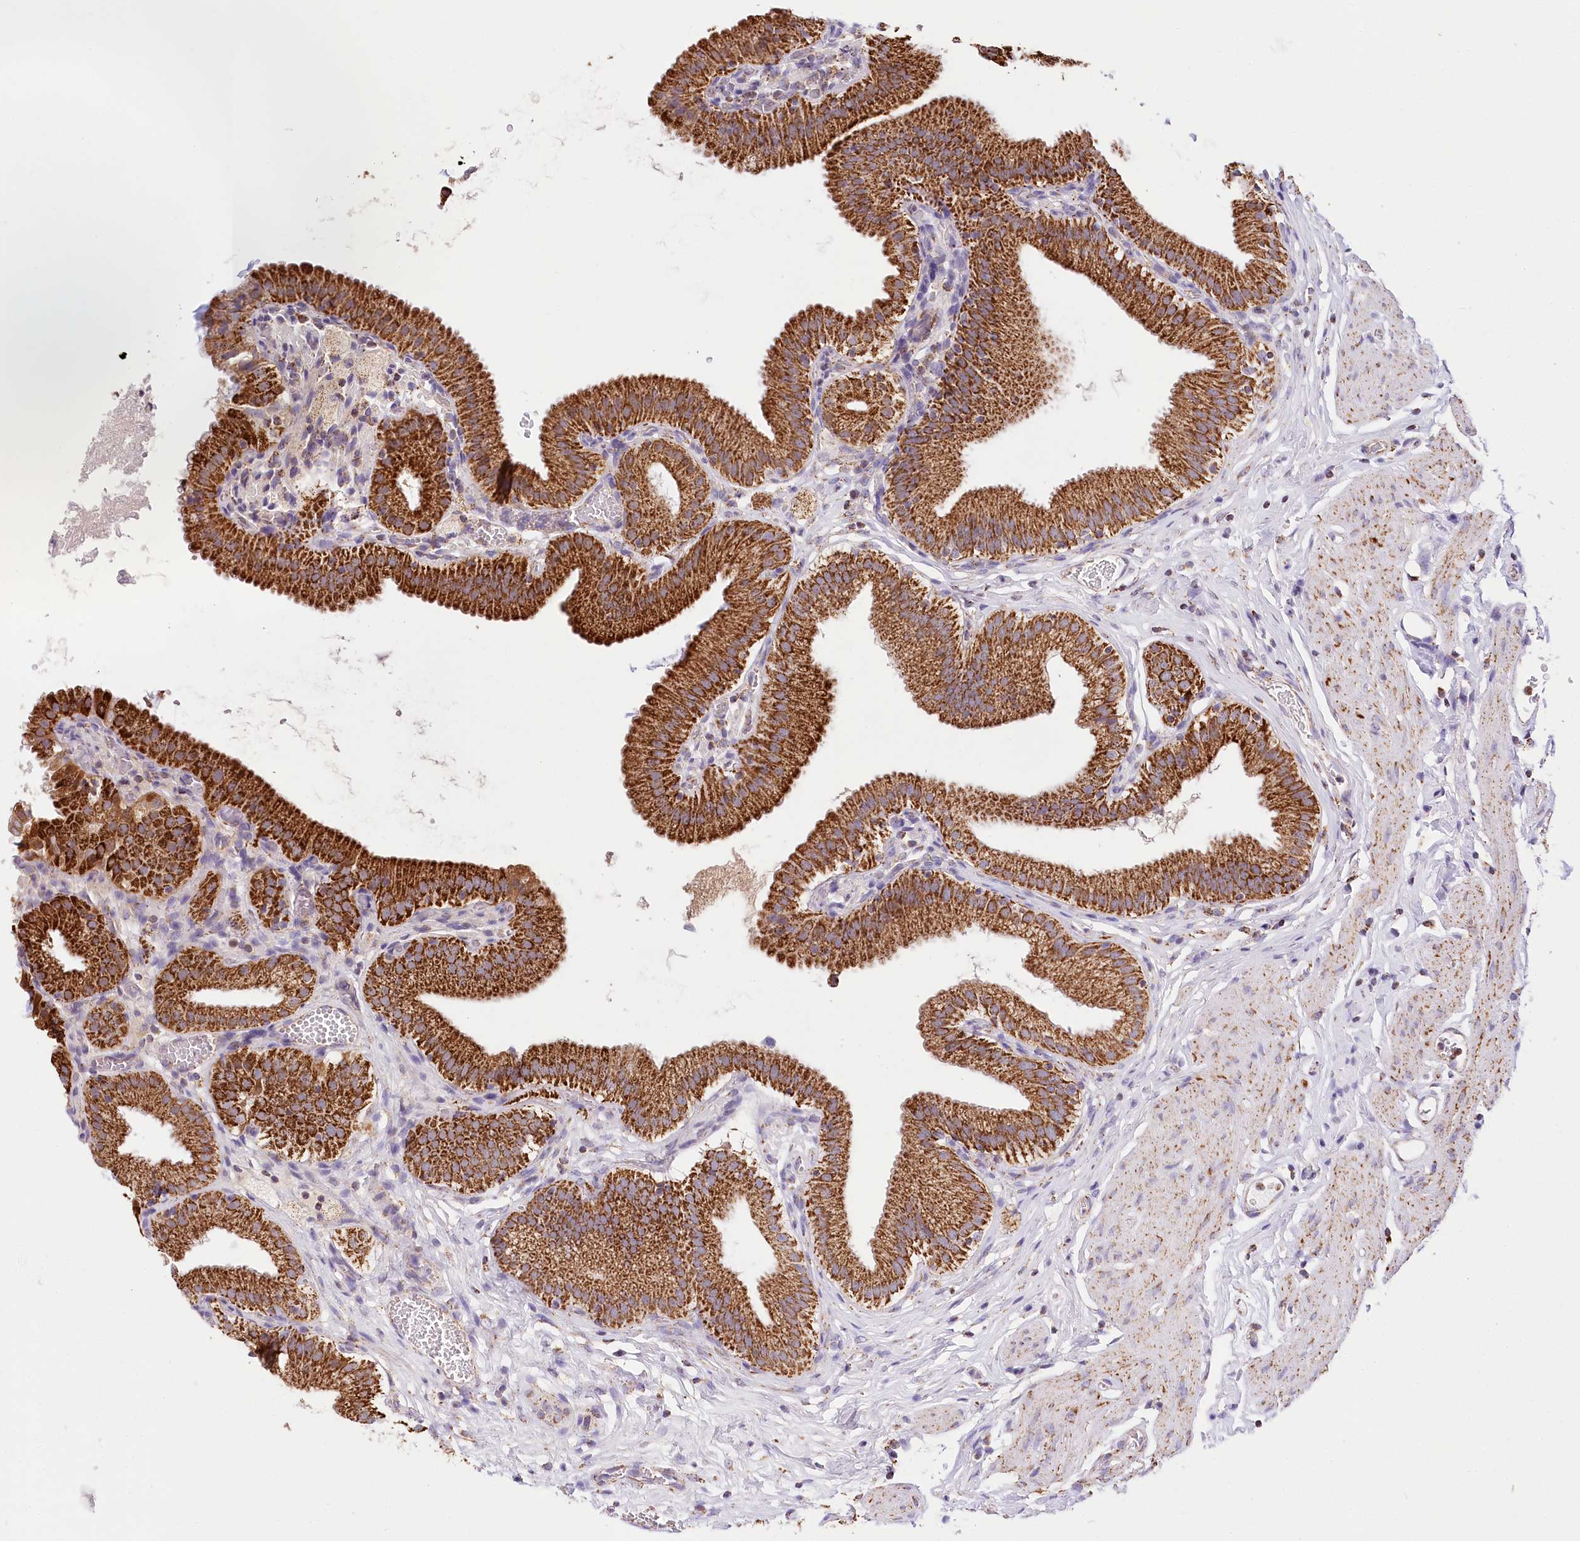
{"staining": {"intensity": "strong", "quantity": ">75%", "location": "cytoplasmic/membranous"}, "tissue": "gallbladder", "cell_type": "Glandular cells", "image_type": "normal", "snomed": [{"axis": "morphology", "description": "Normal tissue, NOS"}, {"axis": "topography", "description": "Gallbladder"}], "caption": "About >75% of glandular cells in unremarkable gallbladder display strong cytoplasmic/membranous protein positivity as visualized by brown immunohistochemical staining.", "gene": "LSS", "patient": {"sex": "male", "age": 54}}